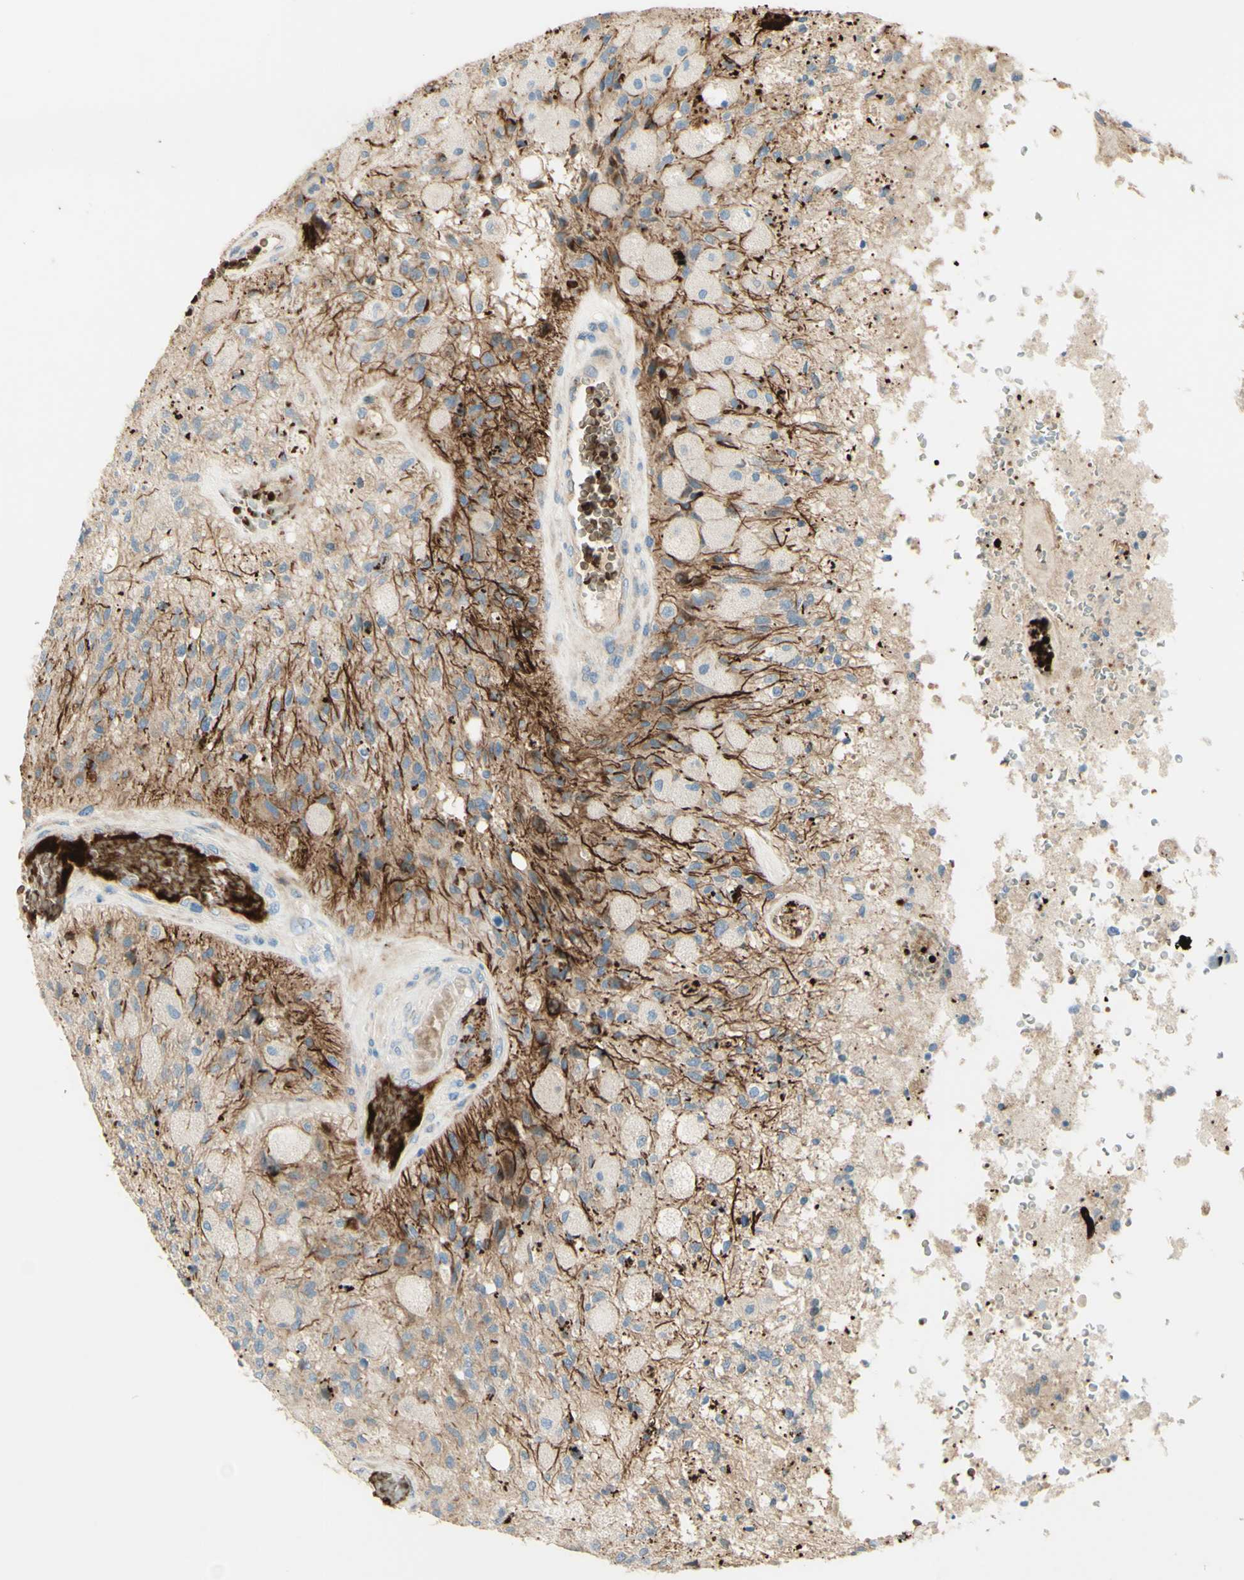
{"staining": {"intensity": "weak", "quantity": "<25%", "location": "cytoplasmic/membranous"}, "tissue": "glioma", "cell_type": "Tumor cells", "image_type": "cancer", "snomed": [{"axis": "morphology", "description": "Normal tissue, NOS"}, {"axis": "morphology", "description": "Glioma, malignant, High grade"}, {"axis": "topography", "description": "Cerebral cortex"}], "caption": "A photomicrograph of human glioma is negative for staining in tumor cells.", "gene": "GAN", "patient": {"sex": "male", "age": 77}}